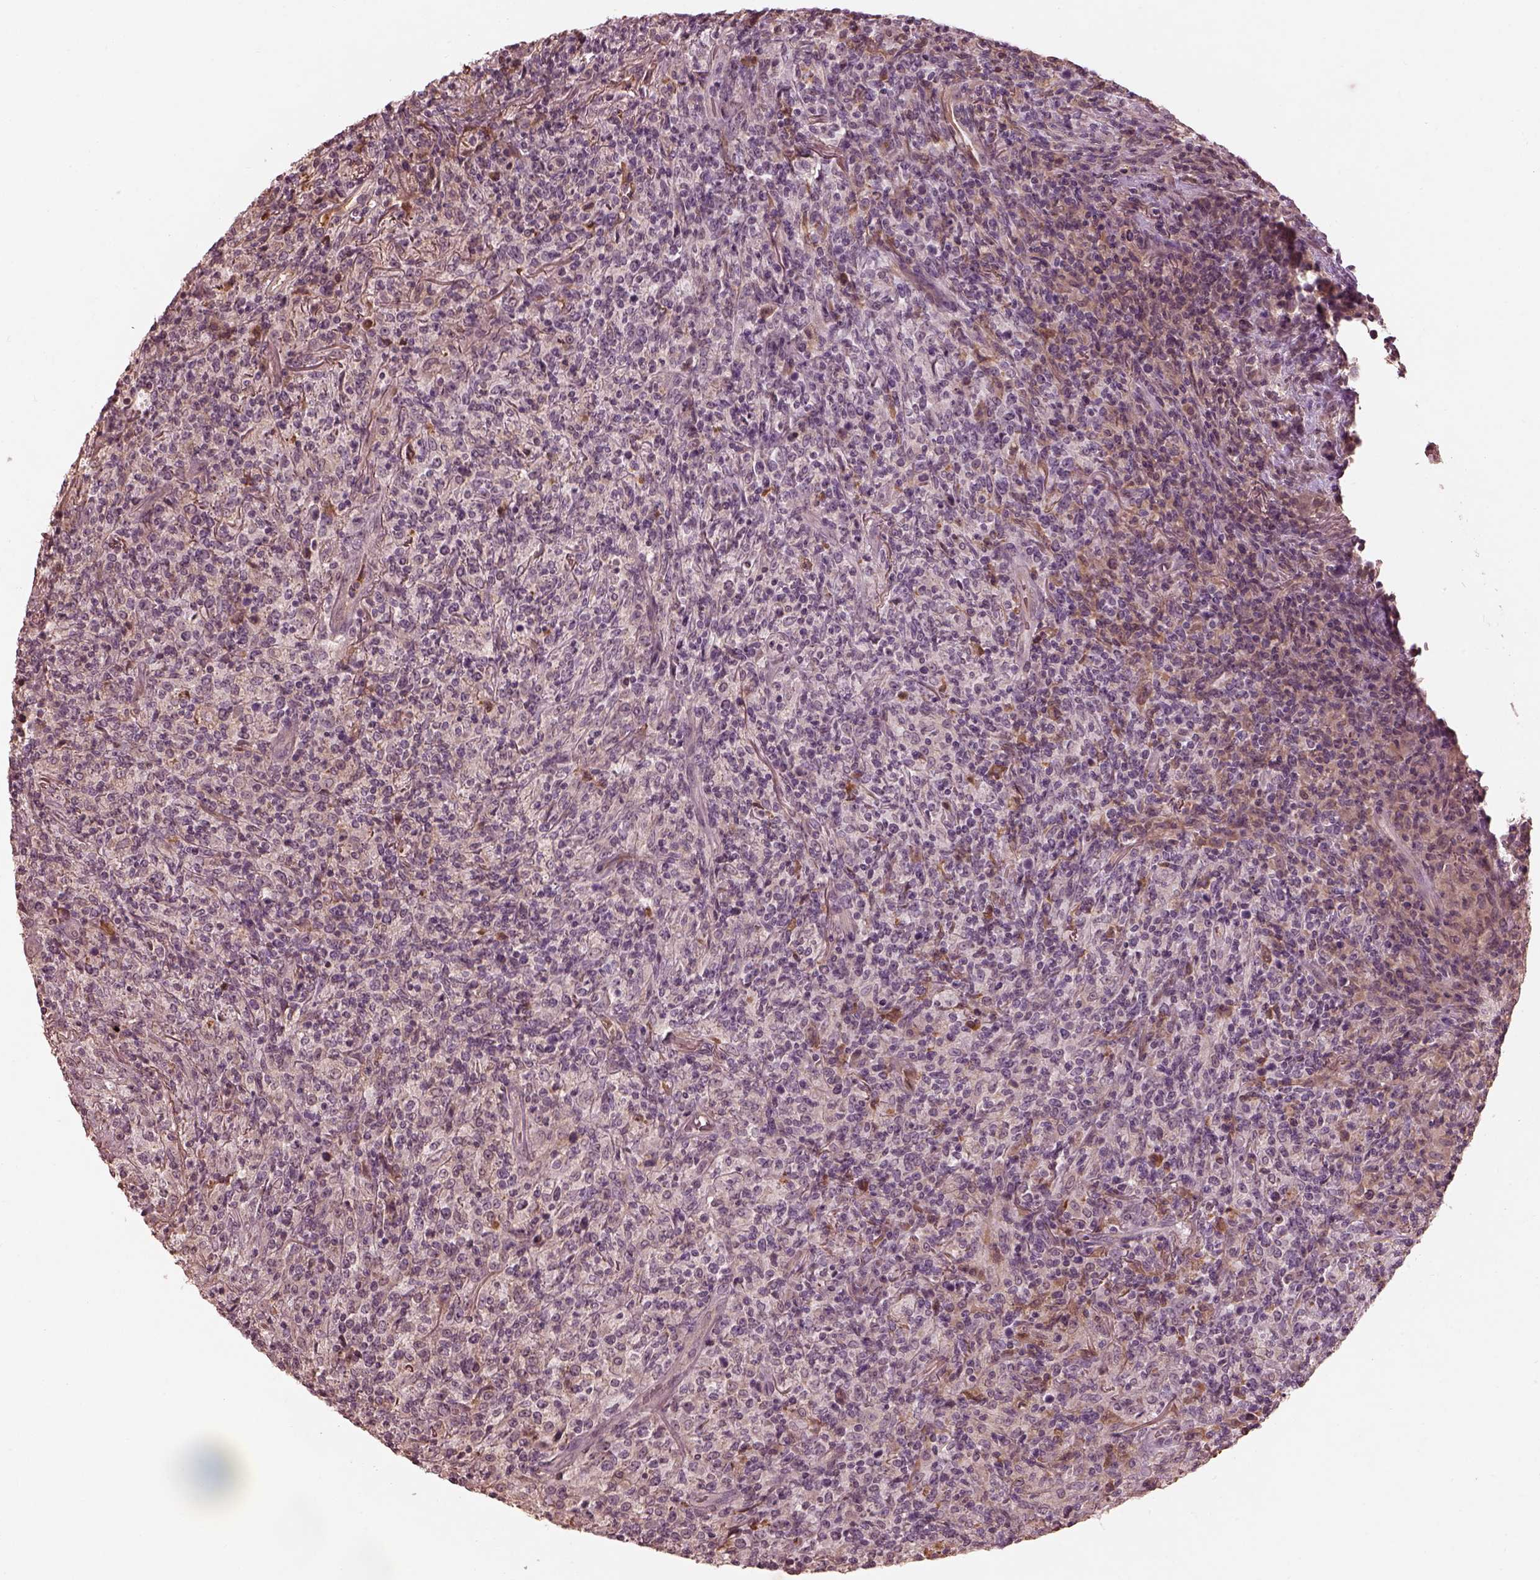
{"staining": {"intensity": "moderate", "quantity": "<25%", "location": "cytoplasmic/membranous"}, "tissue": "lymphoma", "cell_type": "Tumor cells", "image_type": "cancer", "snomed": [{"axis": "morphology", "description": "Malignant lymphoma, non-Hodgkin's type, High grade"}, {"axis": "topography", "description": "Lung"}], "caption": "Immunohistochemistry (IHC) (DAB (3,3'-diaminobenzidine)) staining of malignant lymphoma, non-Hodgkin's type (high-grade) shows moderate cytoplasmic/membranous protein expression in approximately <25% of tumor cells. (brown staining indicates protein expression, while blue staining denotes nuclei).", "gene": "CALR3", "patient": {"sex": "male", "age": 79}}